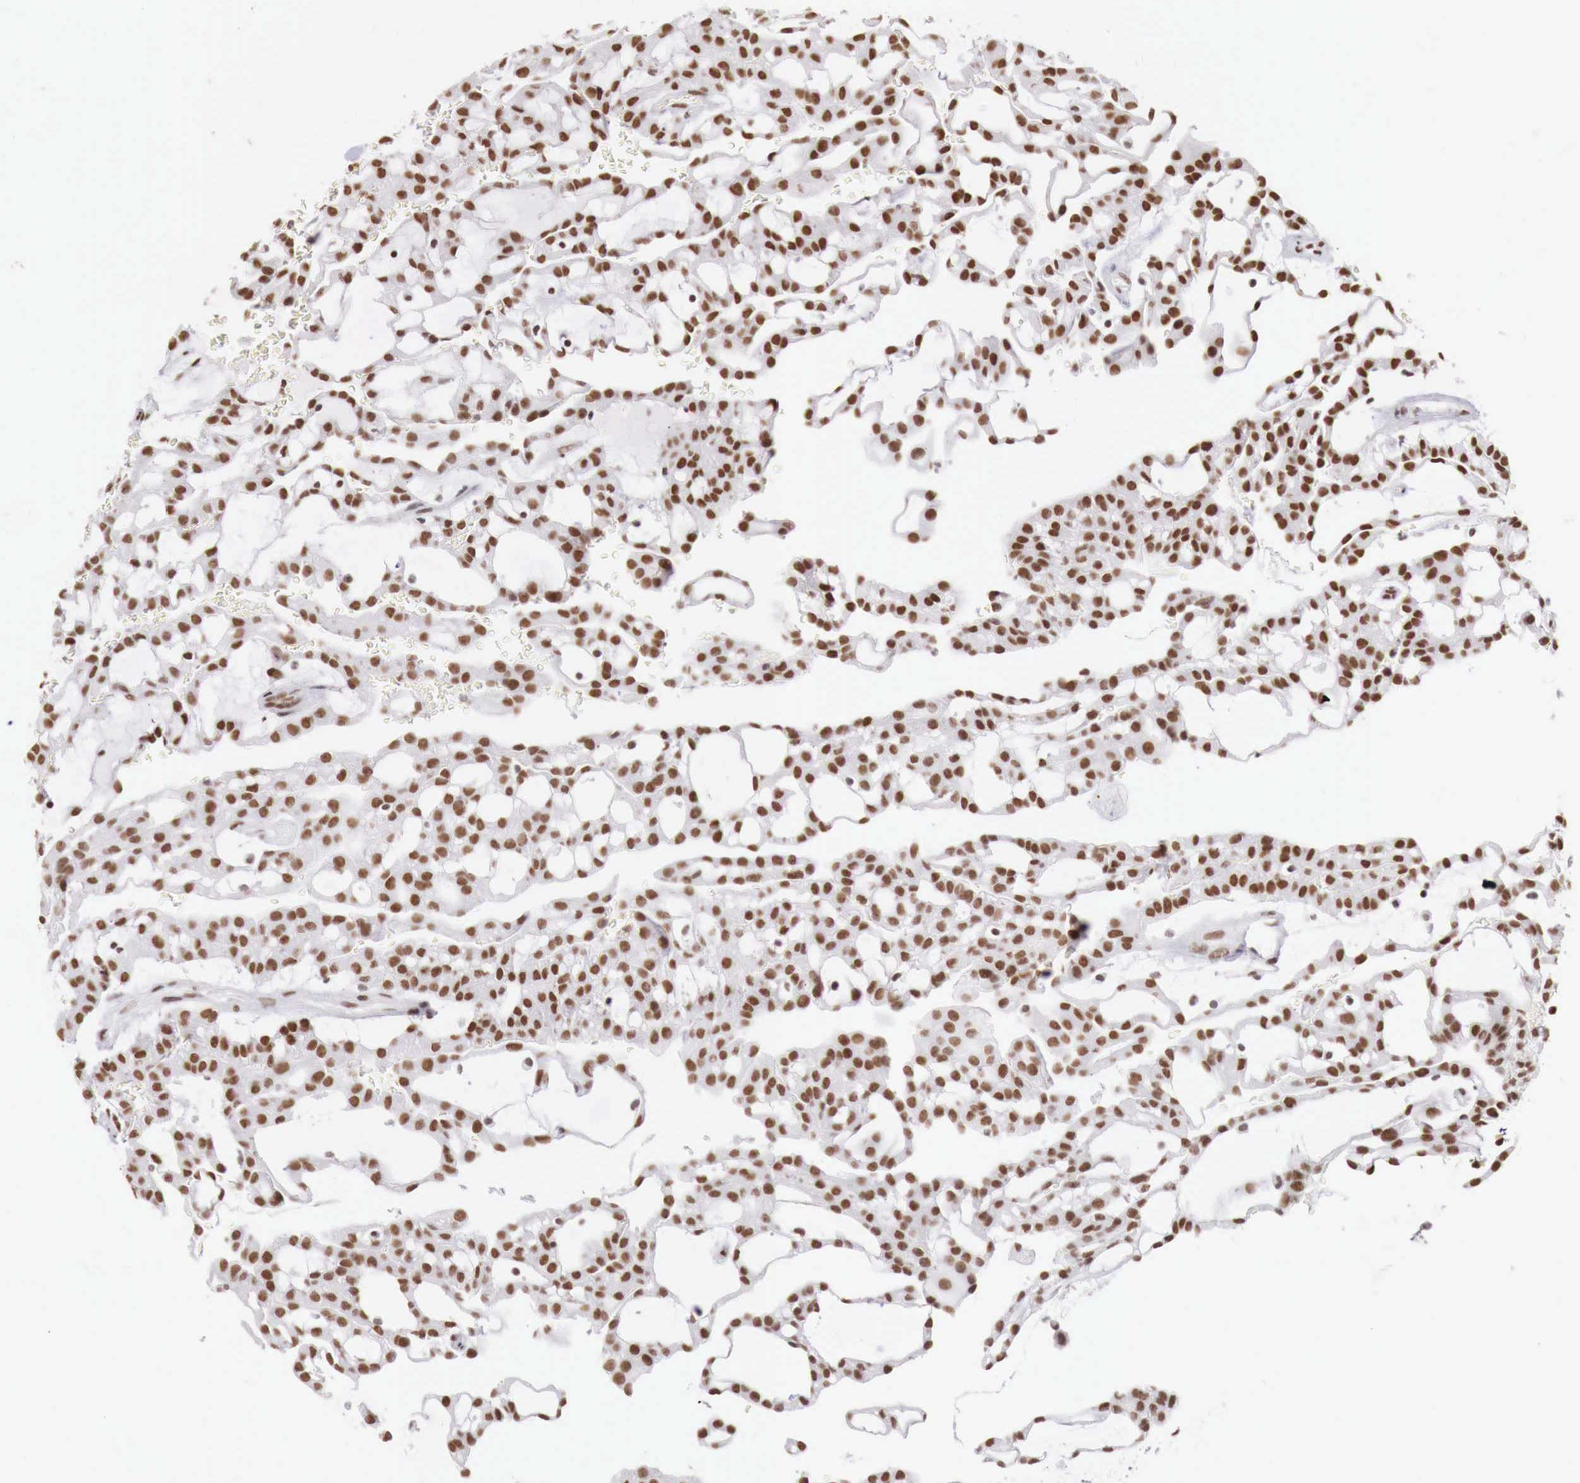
{"staining": {"intensity": "moderate", "quantity": ">75%", "location": "nuclear"}, "tissue": "renal cancer", "cell_type": "Tumor cells", "image_type": "cancer", "snomed": [{"axis": "morphology", "description": "Adenocarcinoma, NOS"}, {"axis": "topography", "description": "Kidney"}], "caption": "Human renal cancer stained with a brown dye reveals moderate nuclear positive positivity in approximately >75% of tumor cells.", "gene": "PHF14", "patient": {"sex": "male", "age": 63}}